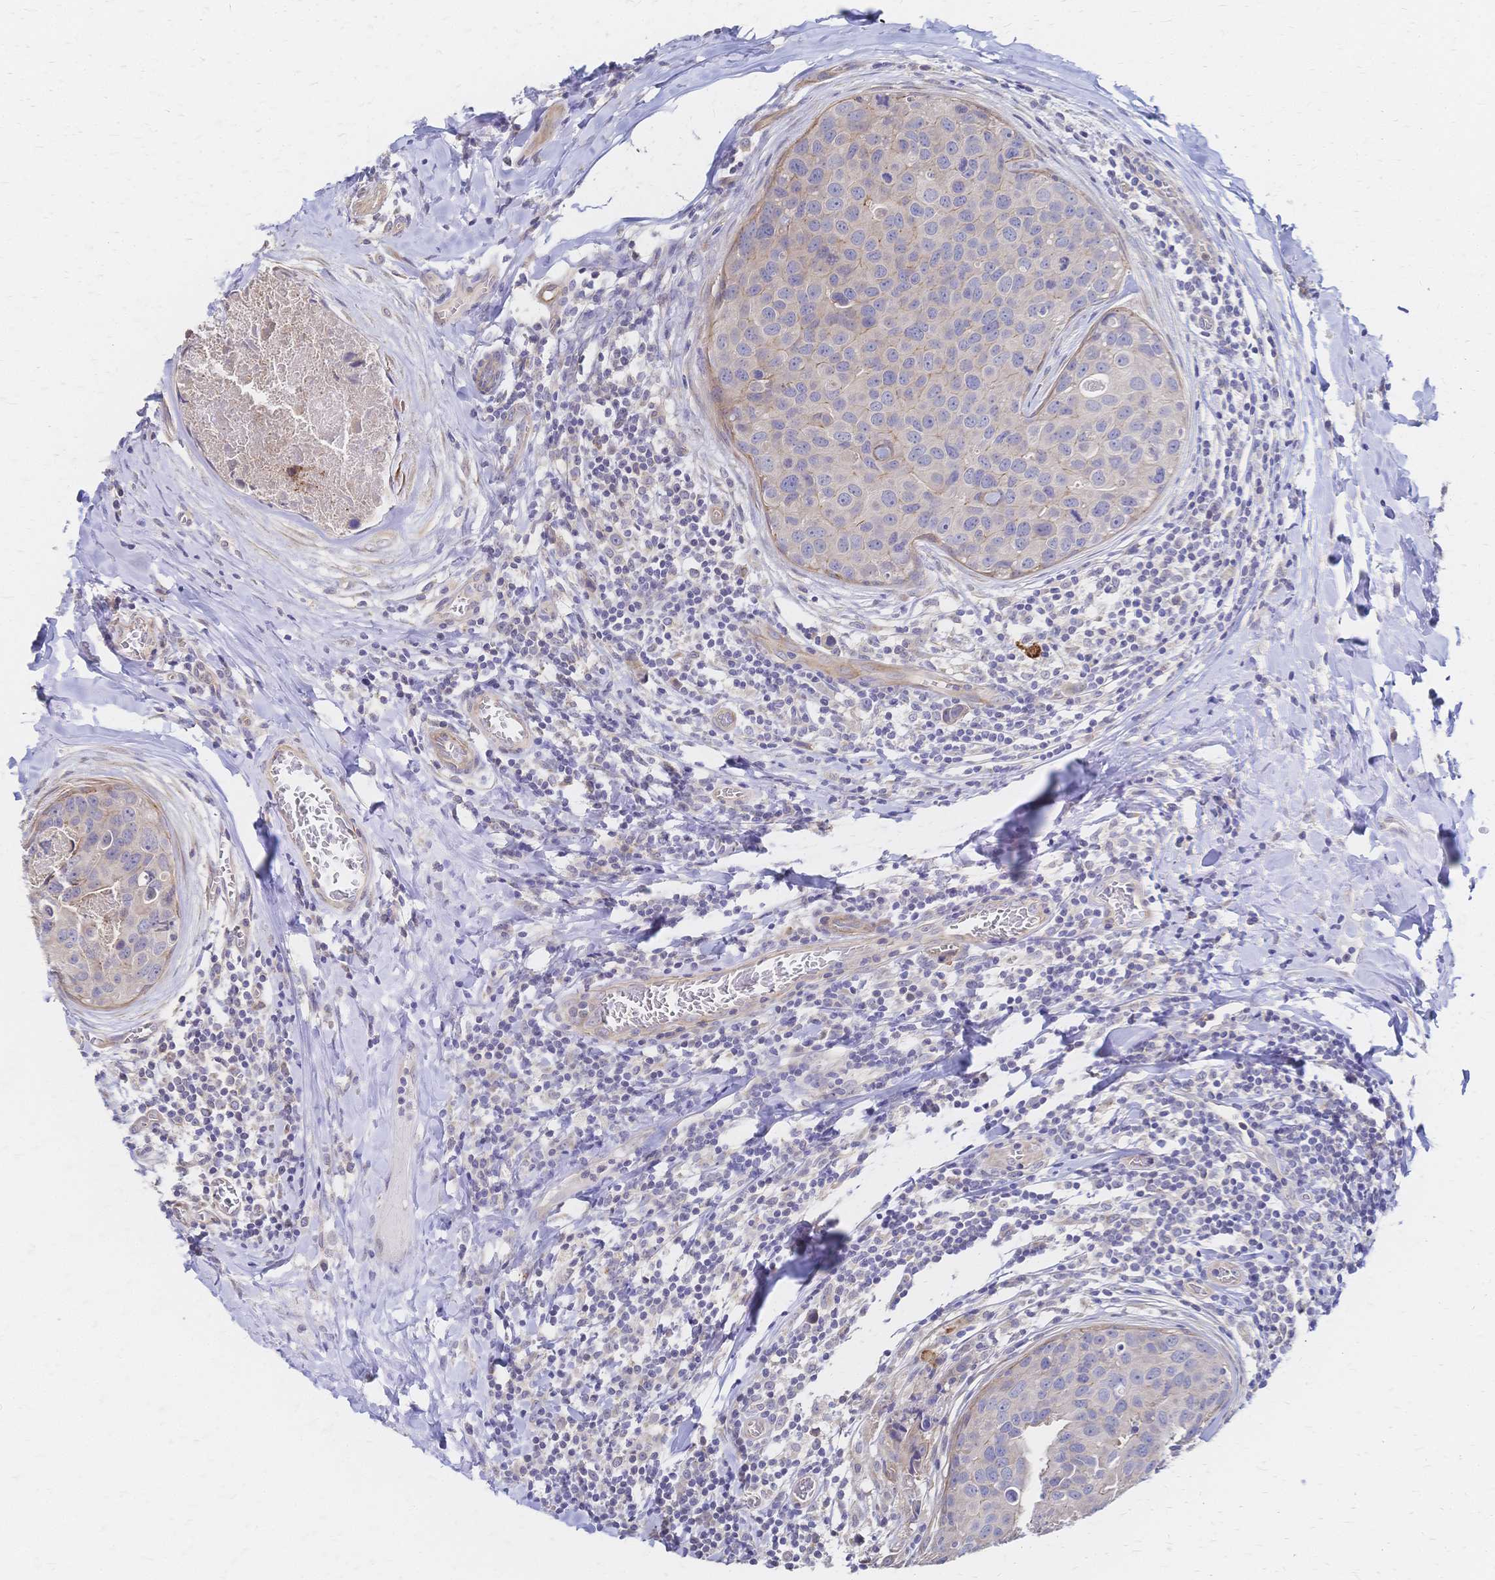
{"staining": {"intensity": "negative", "quantity": "none", "location": "none"}, "tissue": "breast cancer", "cell_type": "Tumor cells", "image_type": "cancer", "snomed": [{"axis": "morphology", "description": "Duct carcinoma"}, {"axis": "topography", "description": "Breast"}], "caption": "Immunohistochemistry (IHC) histopathology image of breast cancer (infiltrating ductal carcinoma) stained for a protein (brown), which displays no expression in tumor cells.", "gene": "SLC5A1", "patient": {"sex": "female", "age": 24}}